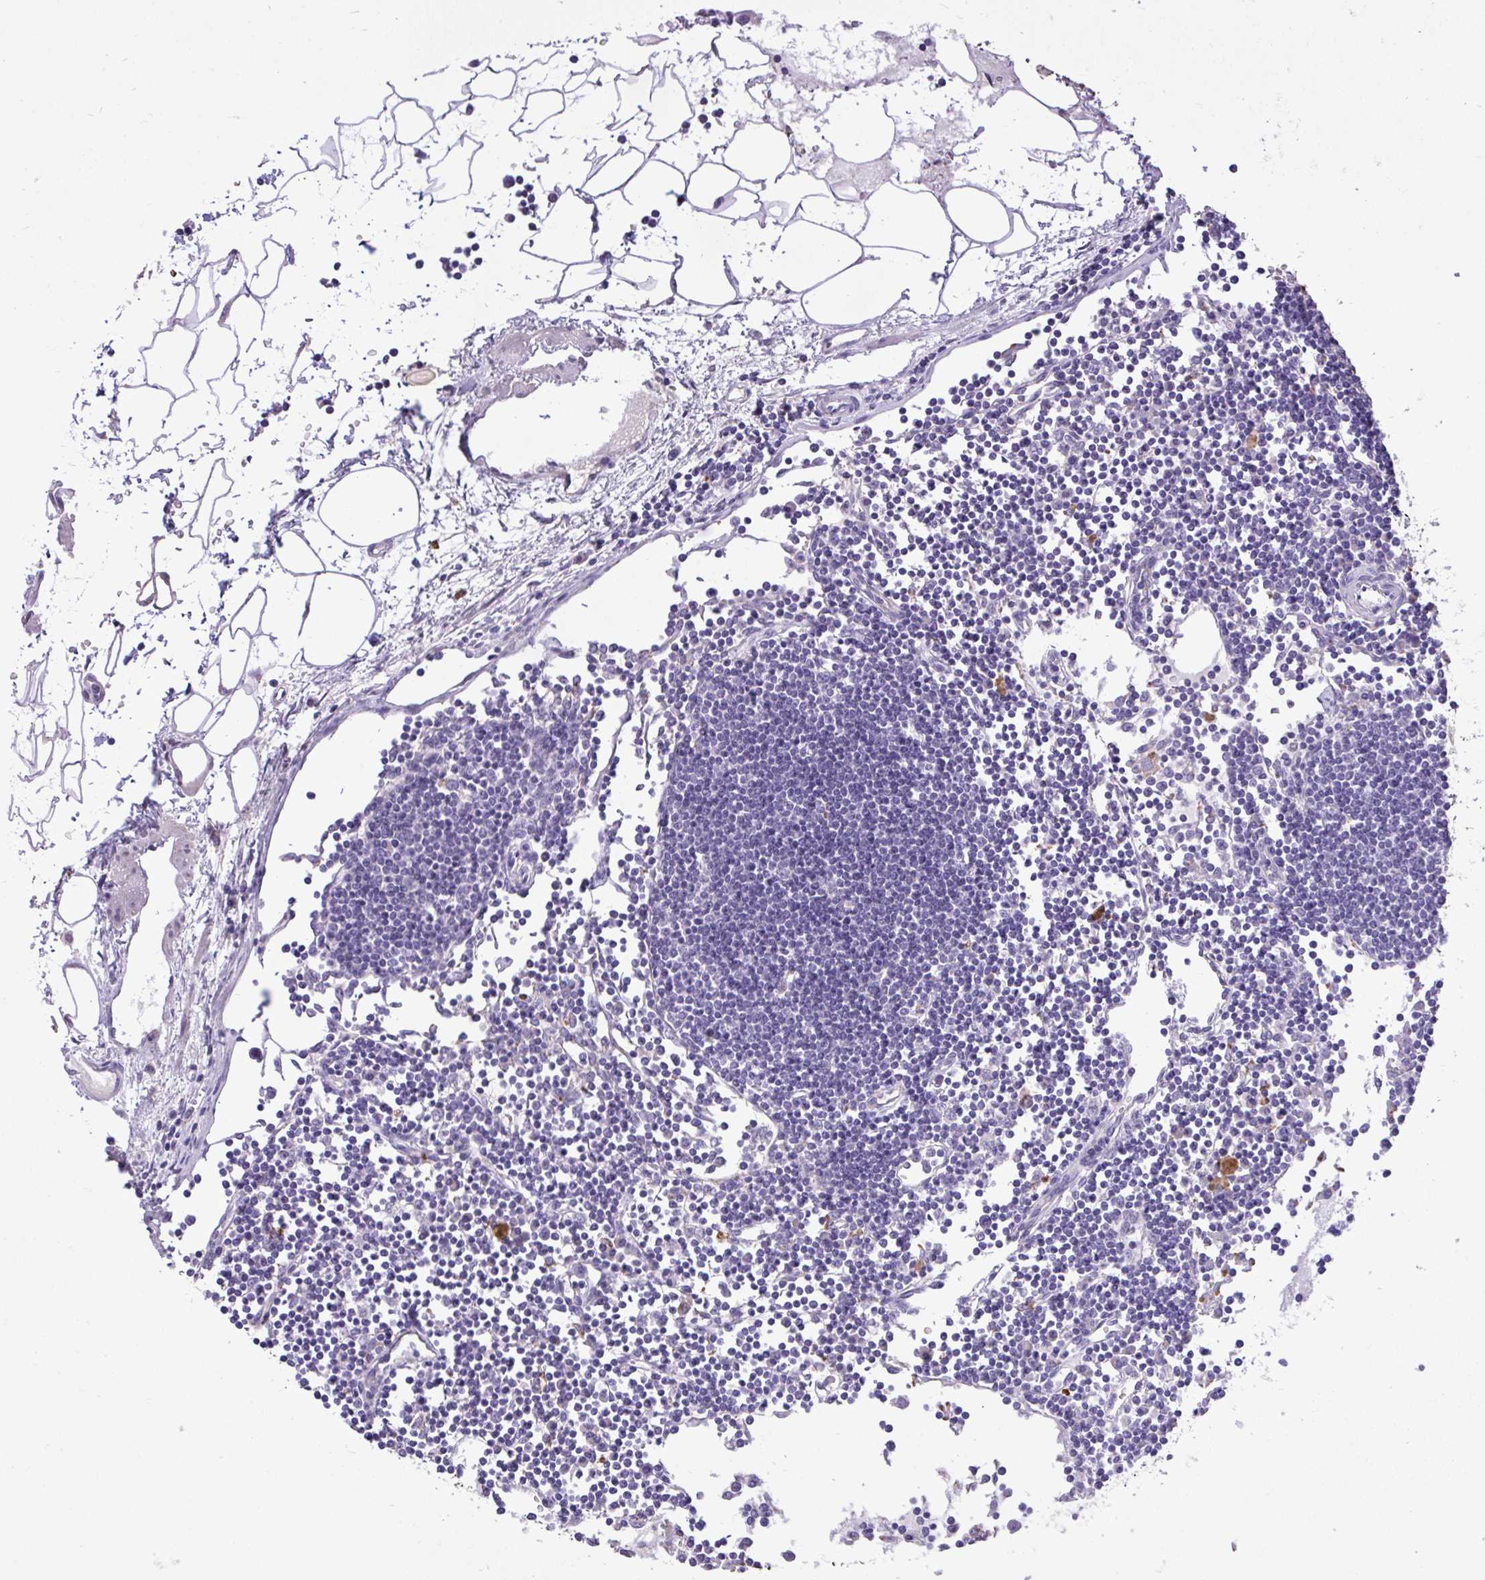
{"staining": {"intensity": "negative", "quantity": "none", "location": "none"}, "tissue": "lymph node", "cell_type": "Germinal center cells", "image_type": "normal", "snomed": [{"axis": "morphology", "description": "Normal tissue, NOS"}, {"axis": "topography", "description": "Lymph node"}], "caption": "Immunohistochemistry (IHC) of unremarkable human lymph node demonstrates no expression in germinal center cells.", "gene": "MPC2", "patient": {"sex": "female", "age": 65}}